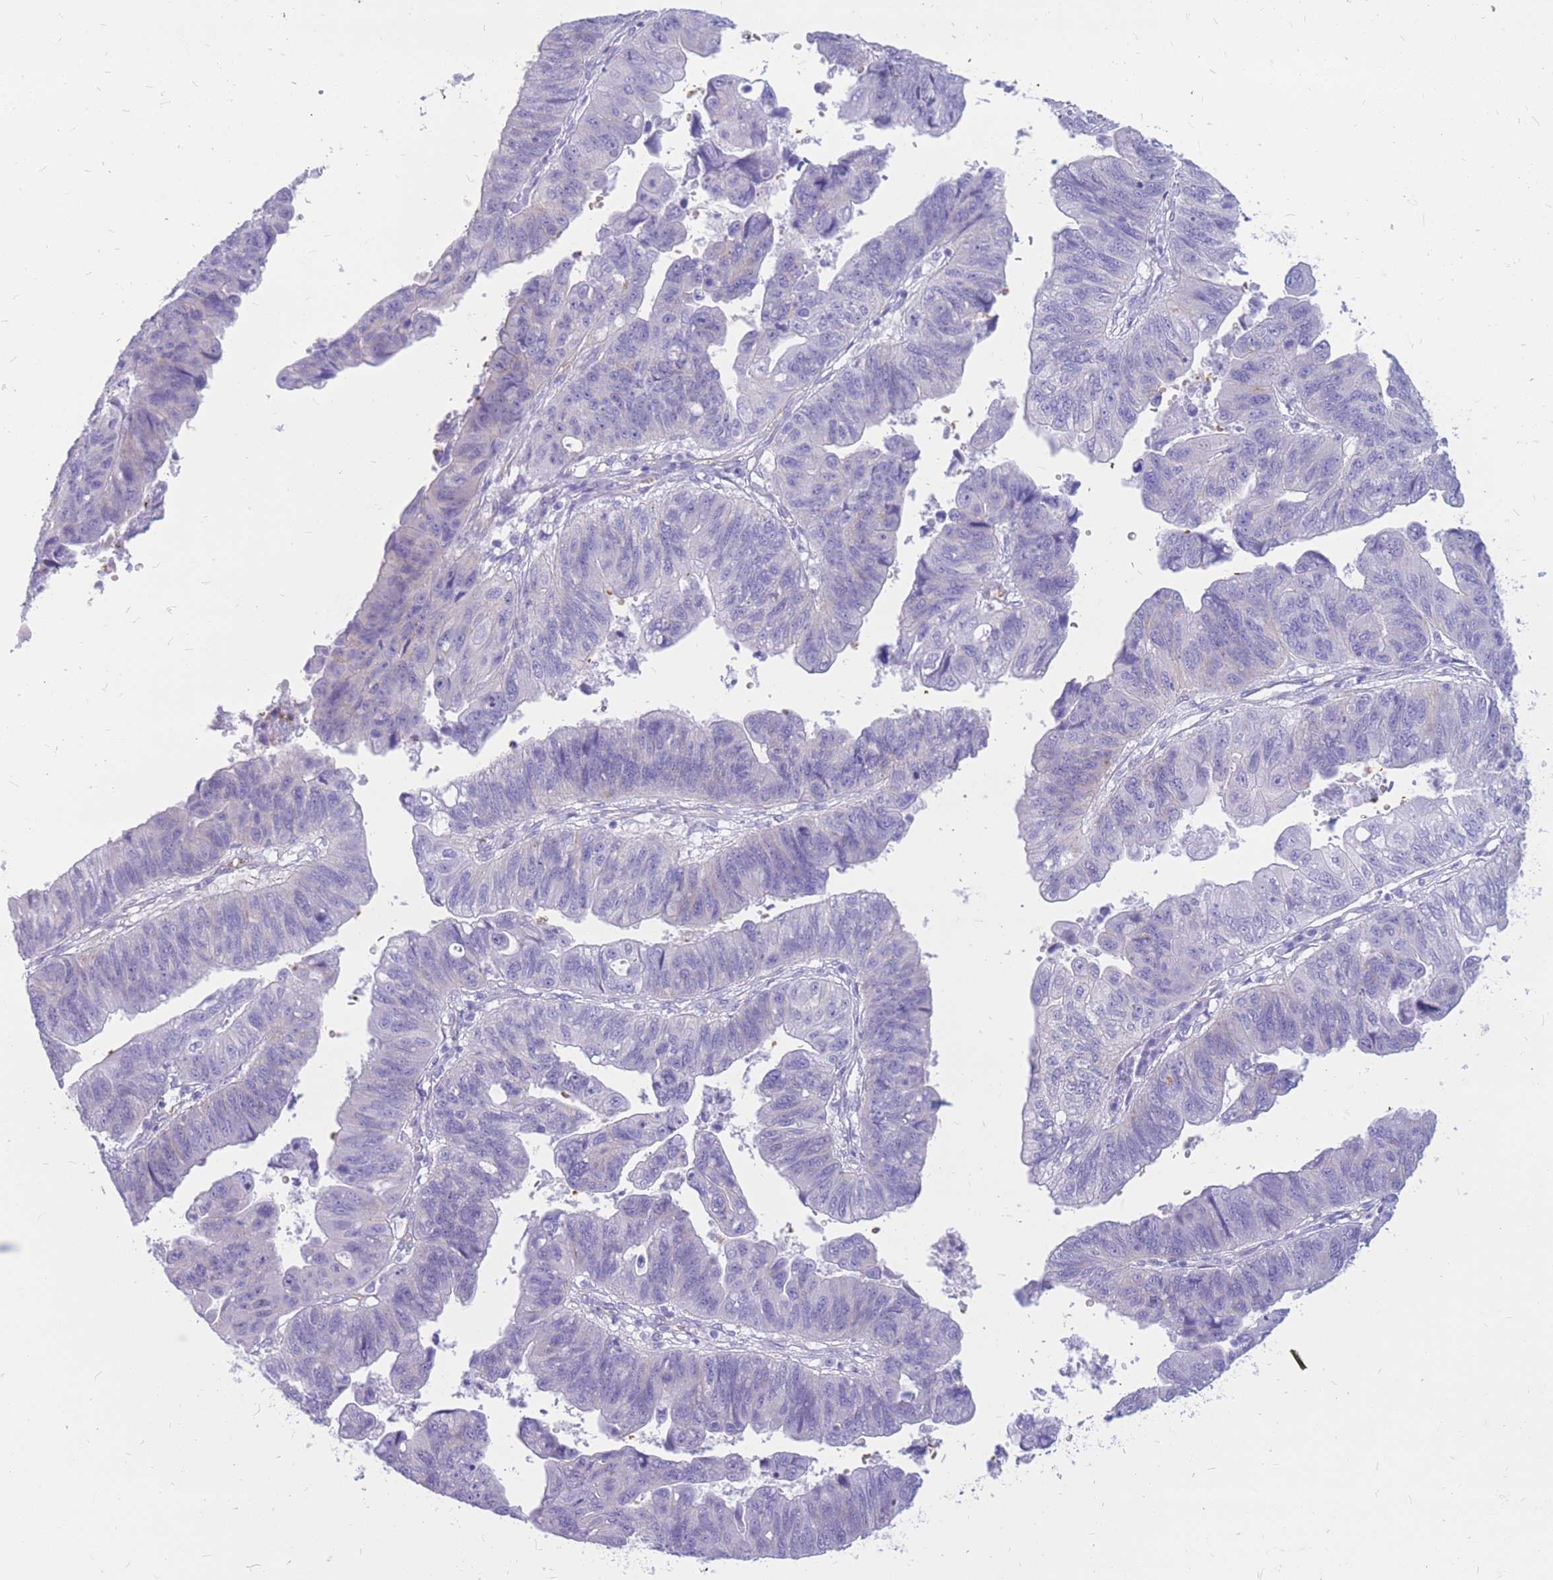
{"staining": {"intensity": "negative", "quantity": "none", "location": "none"}, "tissue": "stomach cancer", "cell_type": "Tumor cells", "image_type": "cancer", "snomed": [{"axis": "morphology", "description": "Adenocarcinoma, NOS"}, {"axis": "topography", "description": "Stomach"}], "caption": "High magnification brightfield microscopy of stomach adenocarcinoma stained with DAB (brown) and counterstained with hematoxylin (blue): tumor cells show no significant positivity.", "gene": "ADD2", "patient": {"sex": "male", "age": 59}}